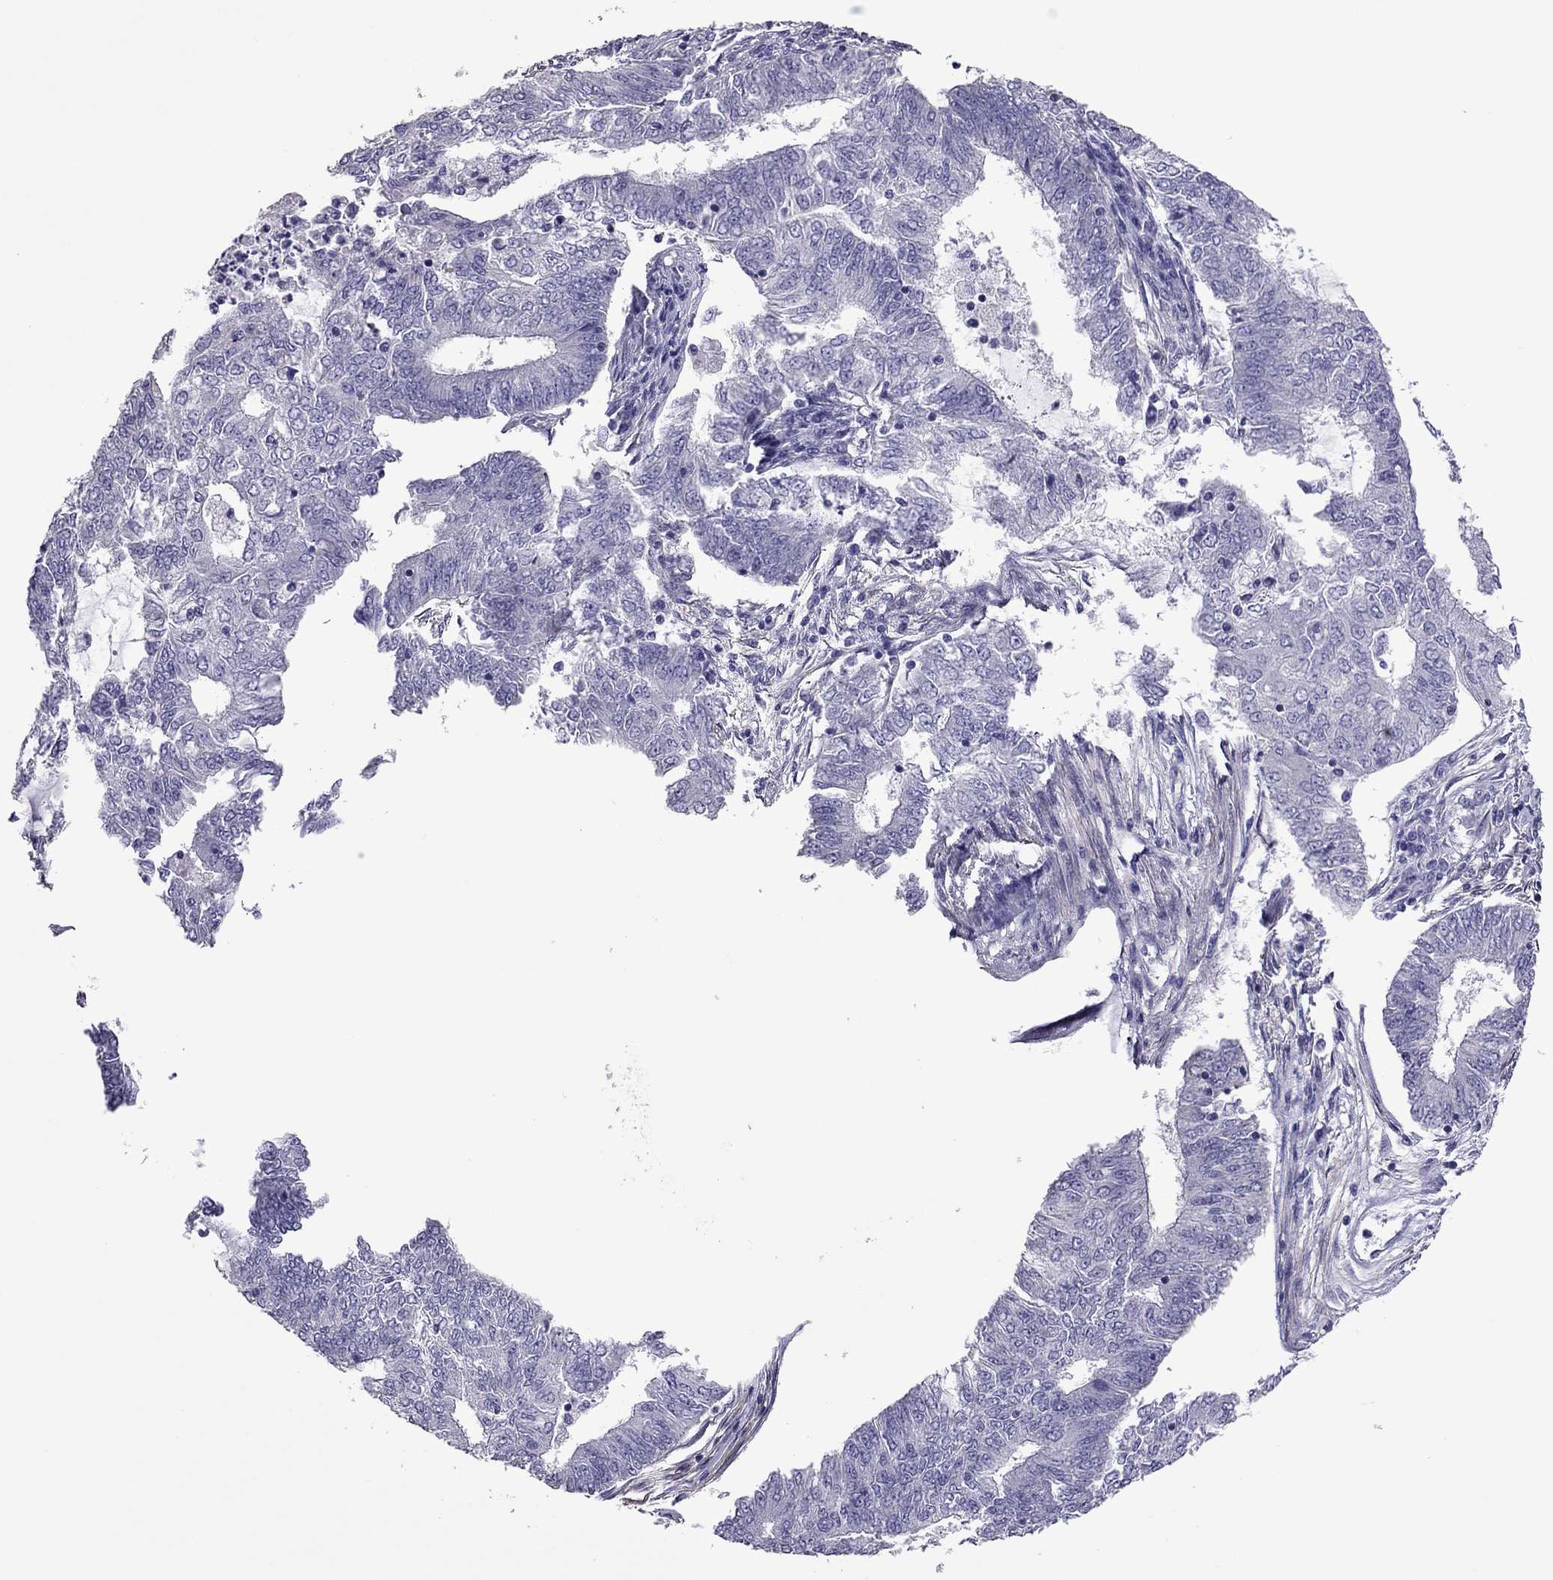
{"staining": {"intensity": "negative", "quantity": "none", "location": "none"}, "tissue": "endometrial cancer", "cell_type": "Tumor cells", "image_type": "cancer", "snomed": [{"axis": "morphology", "description": "Adenocarcinoma, NOS"}, {"axis": "topography", "description": "Endometrium"}], "caption": "Immunohistochemistry (IHC) photomicrograph of endometrial adenocarcinoma stained for a protein (brown), which shows no expression in tumor cells.", "gene": "SLC16A8", "patient": {"sex": "female", "age": 62}}